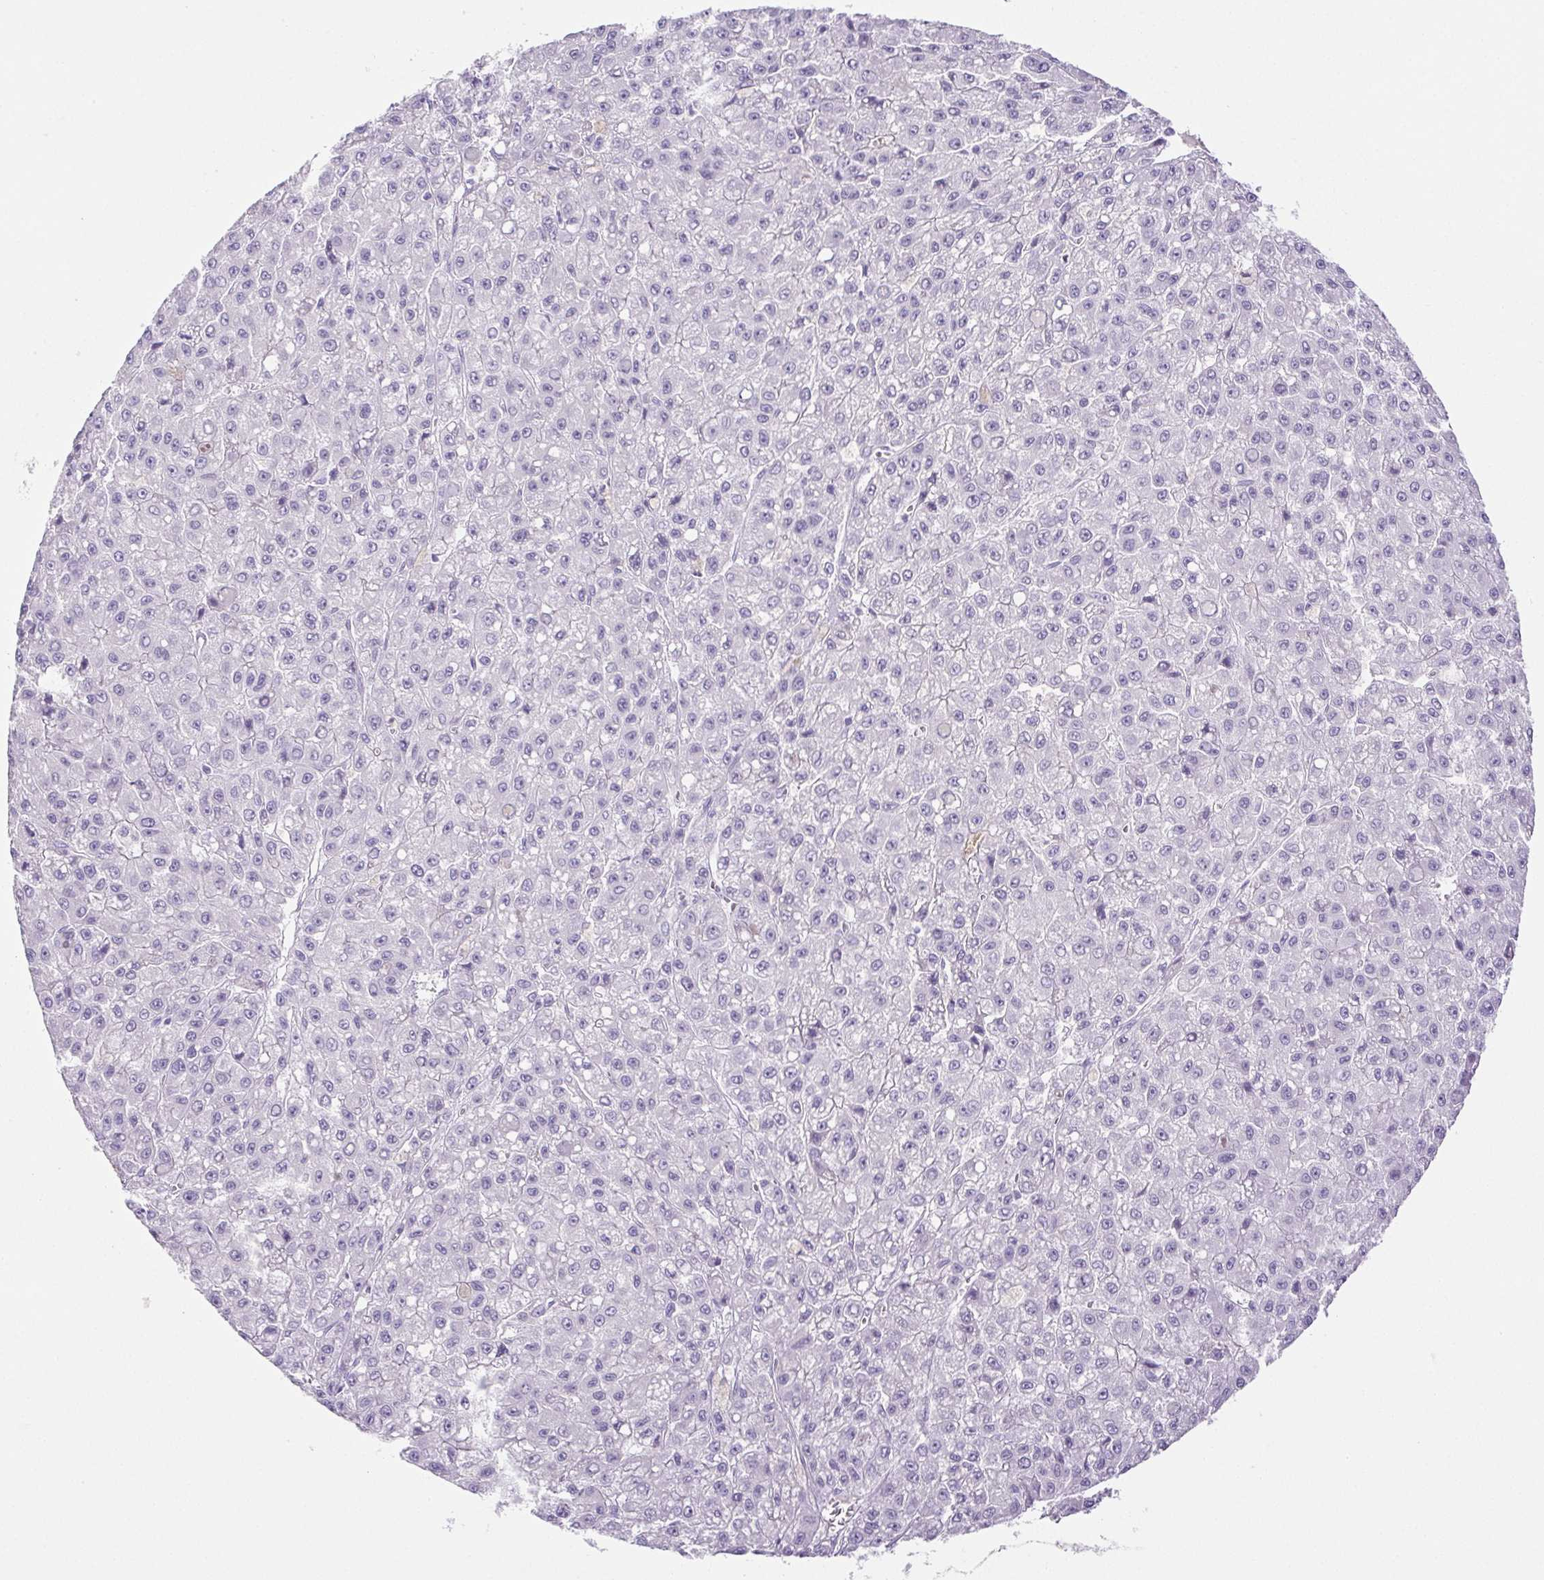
{"staining": {"intensity": "negative", "quantity": "none", "location": "none"}, "tissue": "liver cancer", "cell_type": "Tumor cells", "image_type": "cancer", "snomed": [{"axis": "morphology", "description": "Carcinoma, Hepatocellular, NOS"}, {"axis": "topography", "description": "Liver"}], "caption": "Protein analysis of liver cancer displays no significant staining in tumor cells. (Immunohistochemistry, brightfield microscopy, high magnification).", "gene": "PAPPA2", "patient": {"sex": "male", "age": 70}}